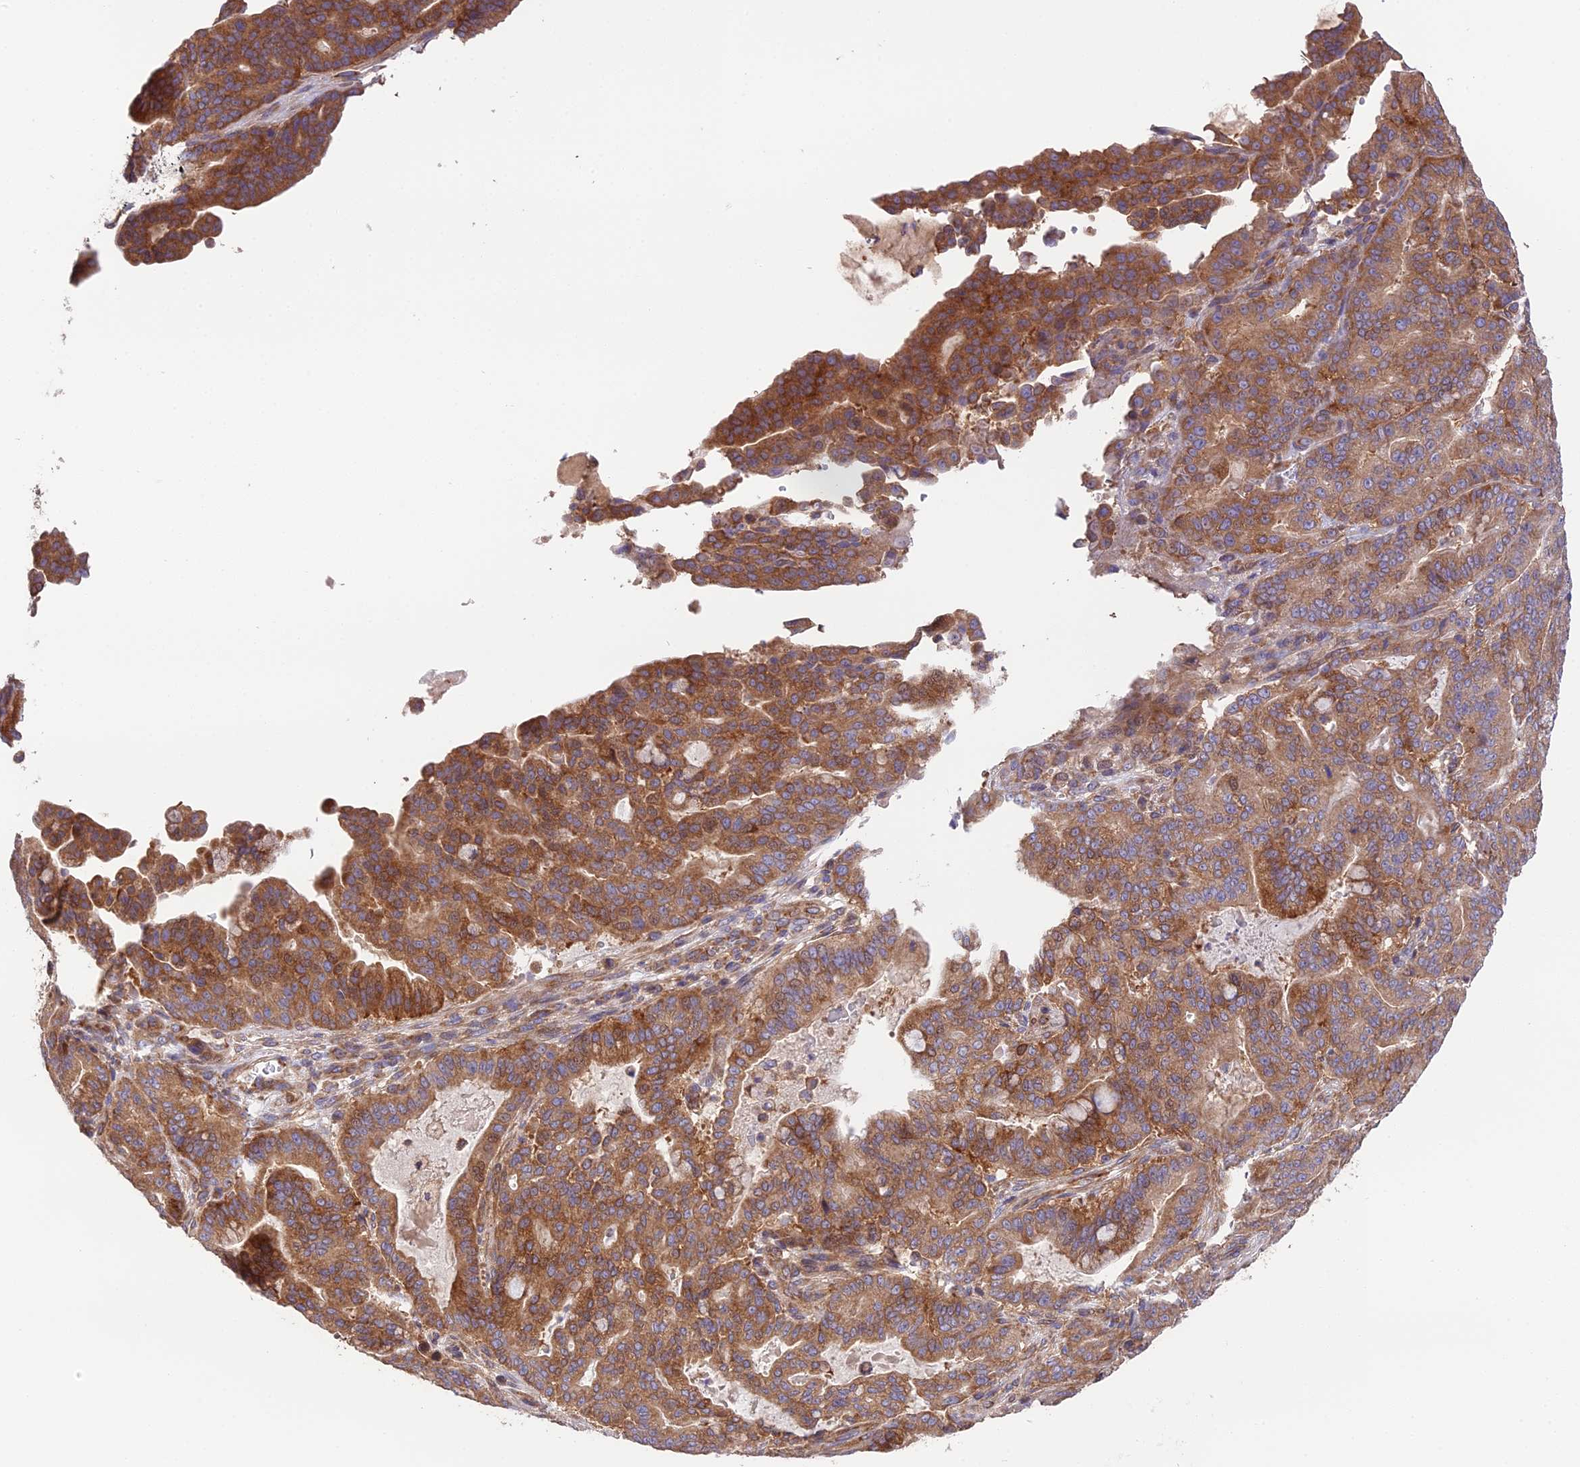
{"staining": {"intensity": "strong", "quantity": ">75%", "location": "cytoplasmic/membranous"}, "tissue": "pancreatic cancer", "cell_type": "Tumor cells", "image_type": "cancer", "snomed": [{"axis": "morphology", "description": "Adenocarcinoma, NOS"}, {"axis": "topography", "description": "Pancreas"}], "caption": "A high-resolution image shows immunohistochemistry staining of pancreatic cancer, which demonstrates strong cytoplasmic/membranous positivity in about >75% of tumor cells. (Stains: DAB in brown, nuclei in blue, Microscopy: brightfield microscopy at high magnification).", "gene": "BLOC1S4", "patient": {"sex": "male", "age": 63}}